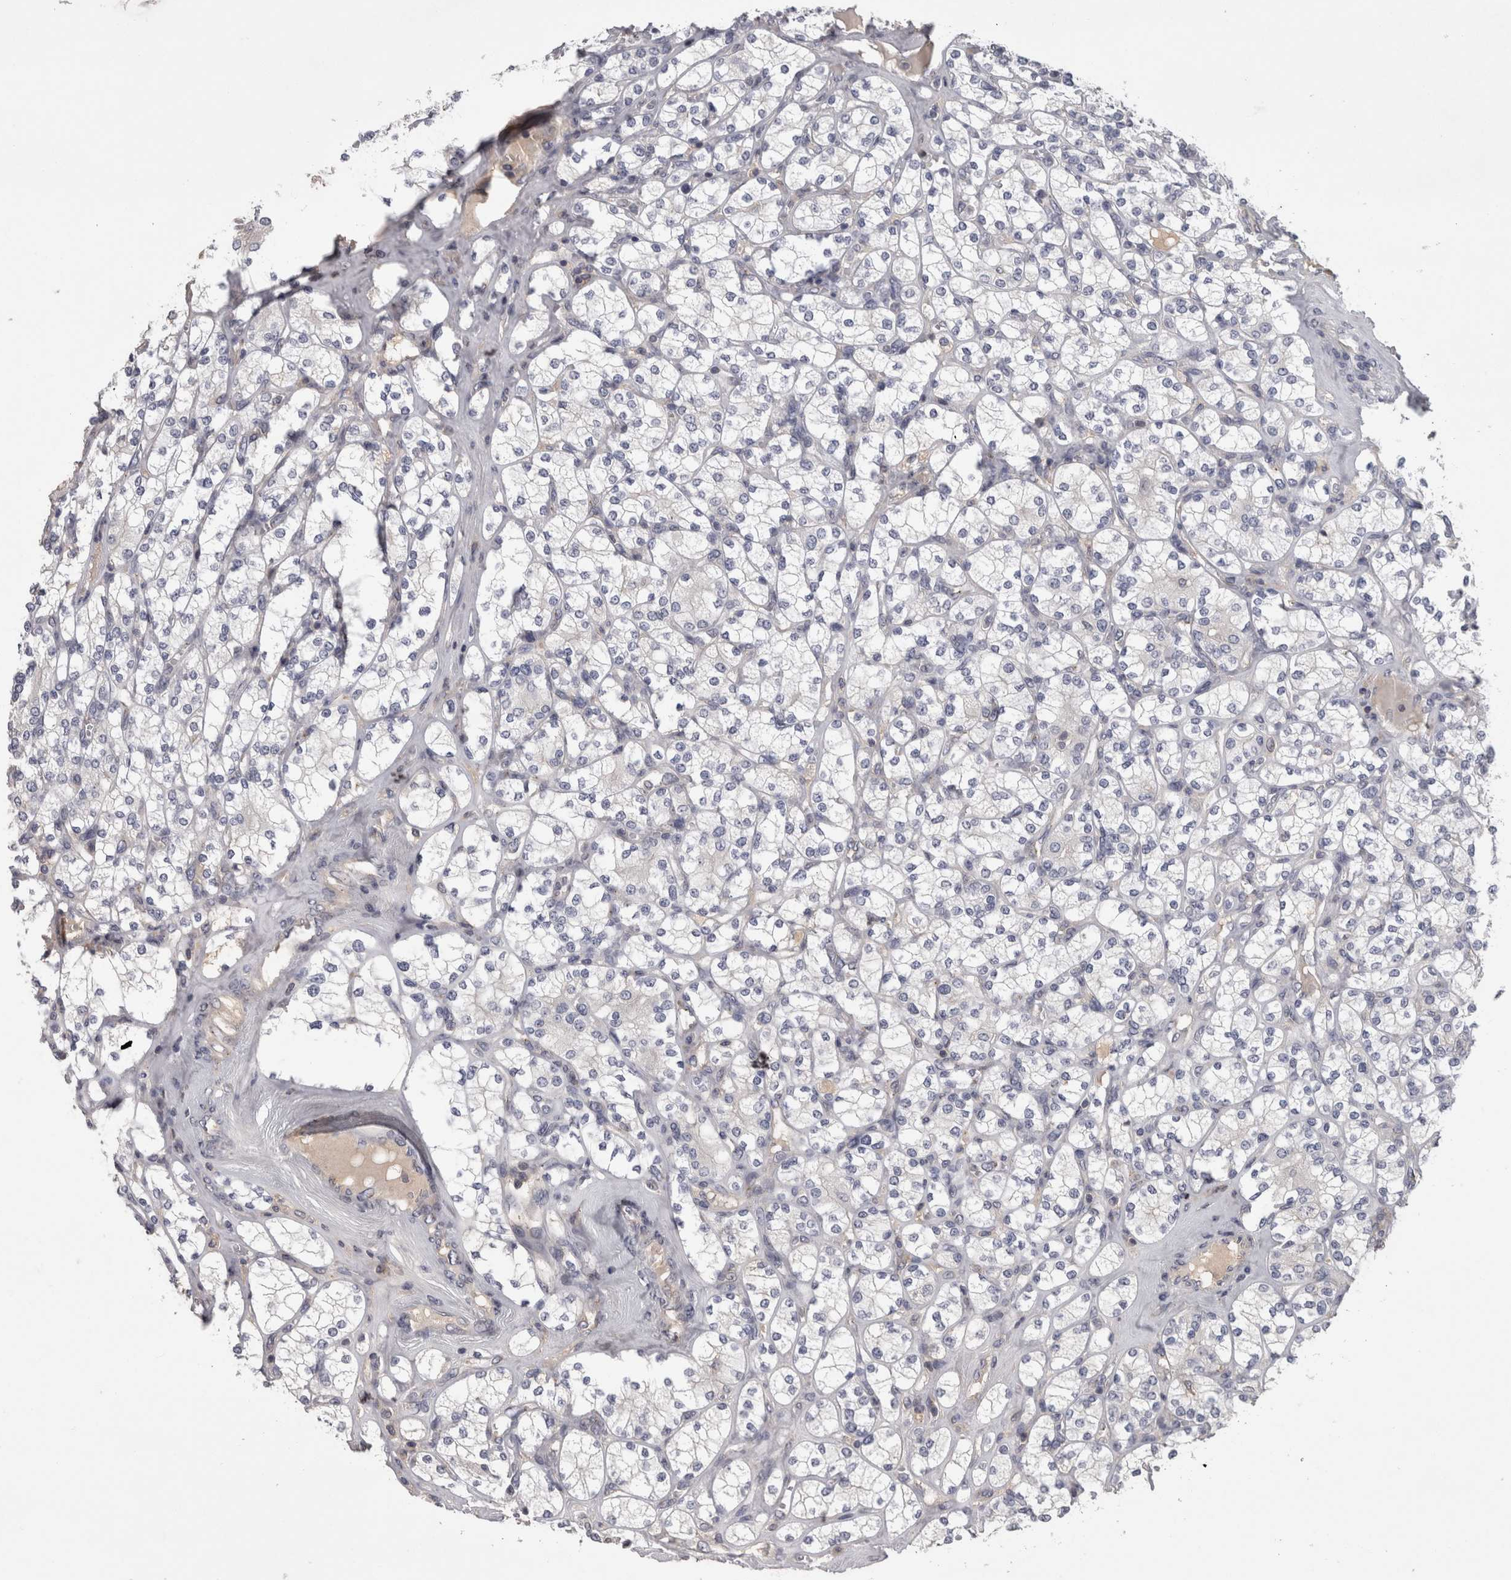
{"staining": {"intensity": "negative", "quantity": "none", "location": "none"}, "tissue": "renal cancer", "cell_type": "Tumor cells", "image_type": "cancer", "snomed": [{"axis": "morphology", "description": "Adenocarcinoma, NOS"}, {"axis": "topography", "description": "Kidney"}], "caption": "DAB immunohistochemical staining of human renal adenocarcinoma shows no significant expression in tumor cells.", "gene": "PCM1", "patient": {"sex": "male", "age": 77}}